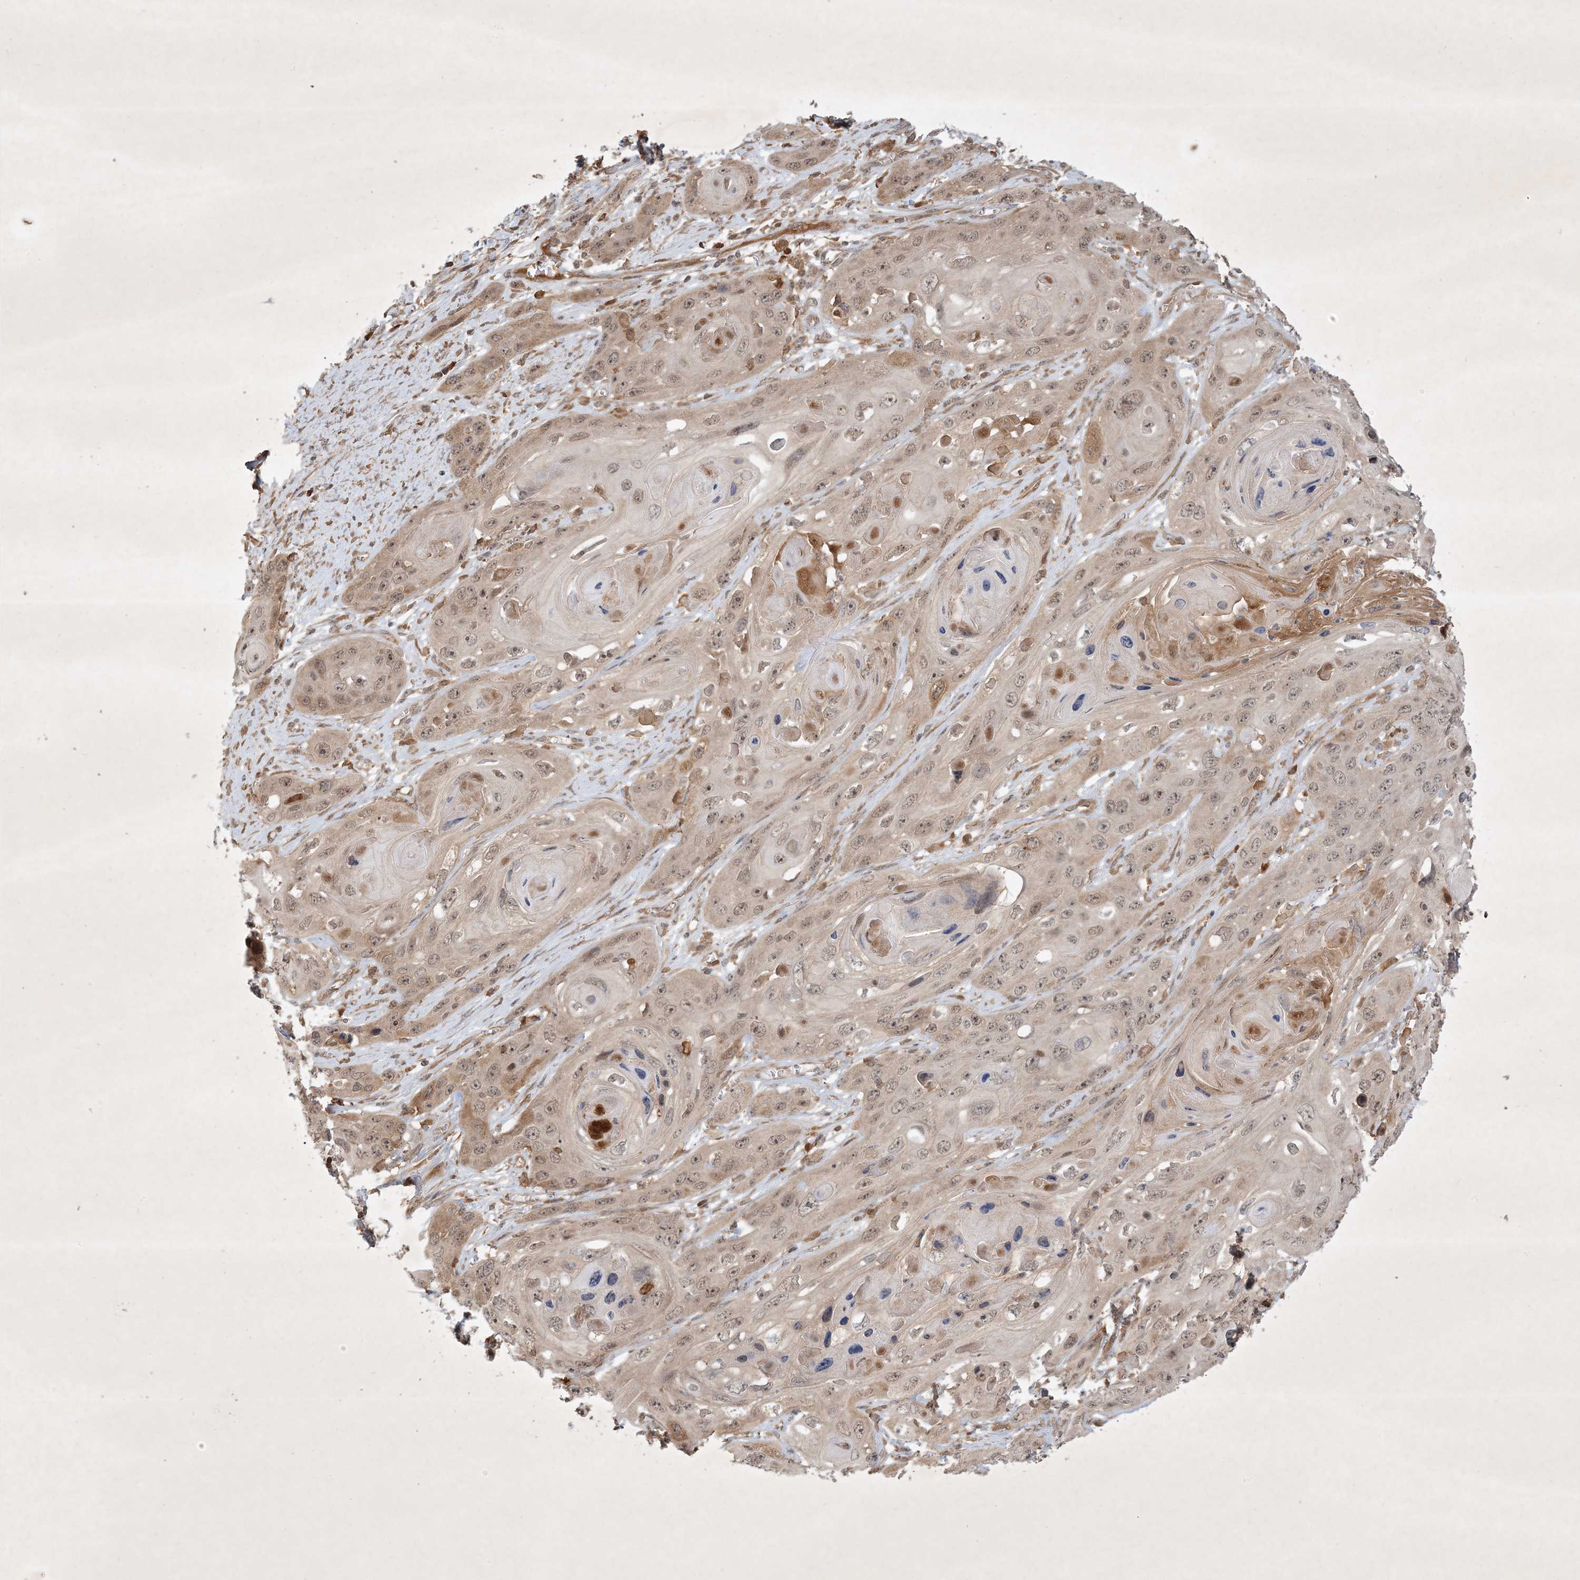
{"staining": {"intensity": "moderate", "quantity": ">75%", "location": "cytoplasmic/membranous,nuclear"}, "tissue": "skin cancer", "cell_type": "Tumor cells", "image_type": "cancer", "snomed": [{"axis": "morphology", "description": "Squamous cell carcinoma, NOS"}, {"axis": "topography", "description": "Skin"}], "caption": "Squamous cell carcinoma (skin) stained for a protein reveals moderate cytoplasmic/membranous and nuclear positivity in tumor cells.", "gene": "ZCCHC4", "patient": {"sex": "male", "age": 55}}